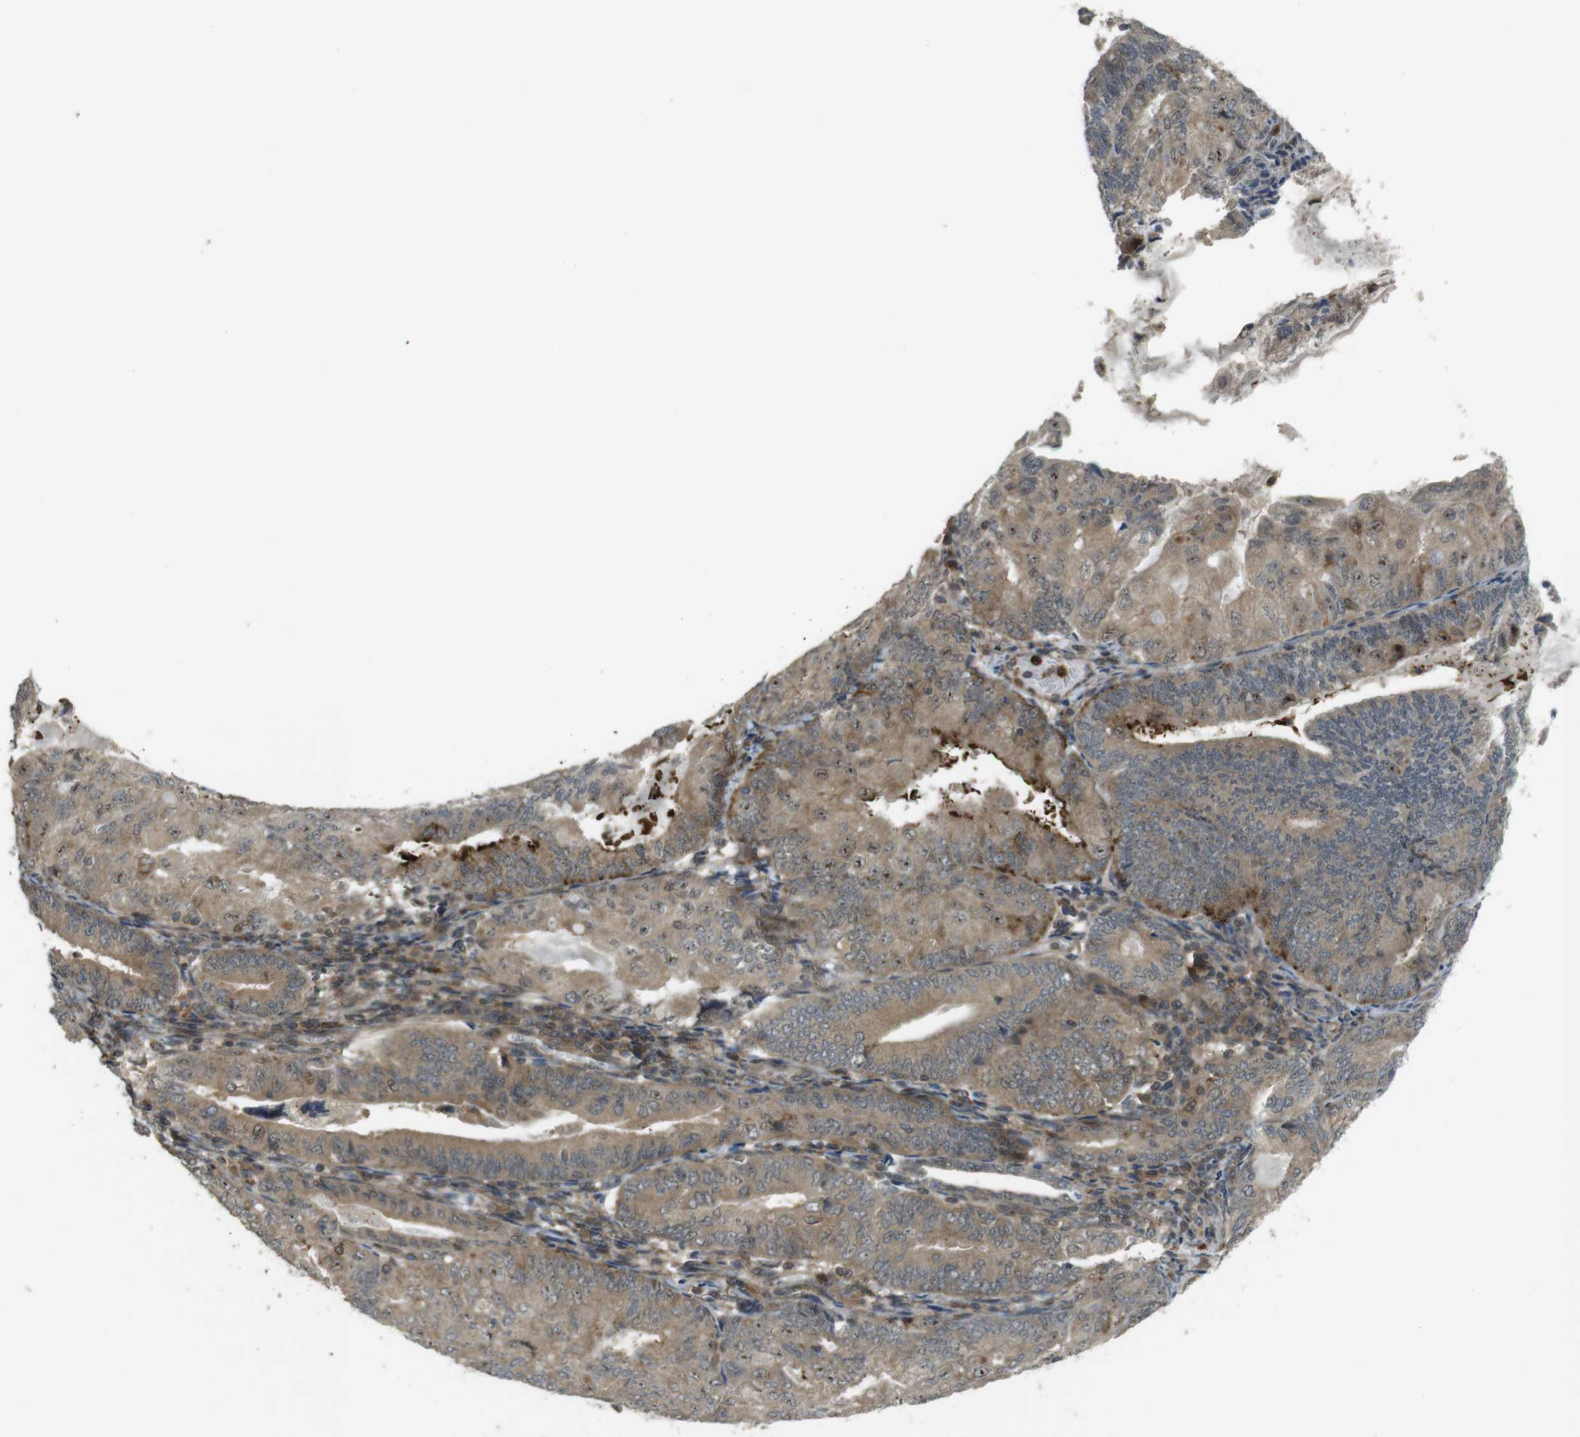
{"staining": {"intensity": "moderate", "quantity": ">75%", "location": "cytoplasmic/membranous"}, "tissue": "endometrial cancer", "cell_type": "Tumor cells", "image_type": "cancer", "snomed": [{"axis": "morphology", "description": "Adenocarcinoma, NOS"}, {"axis": "topography", "description": "Endometrium"}], "caption": "Human endometrial adenocarcinoma stained for a protein (brown) displays moderate cytoplasmic/membranous positive staining in about >75% of tumor cells.", "gene": "TMX3", "patient": {"sex": "female", "age": 81}}